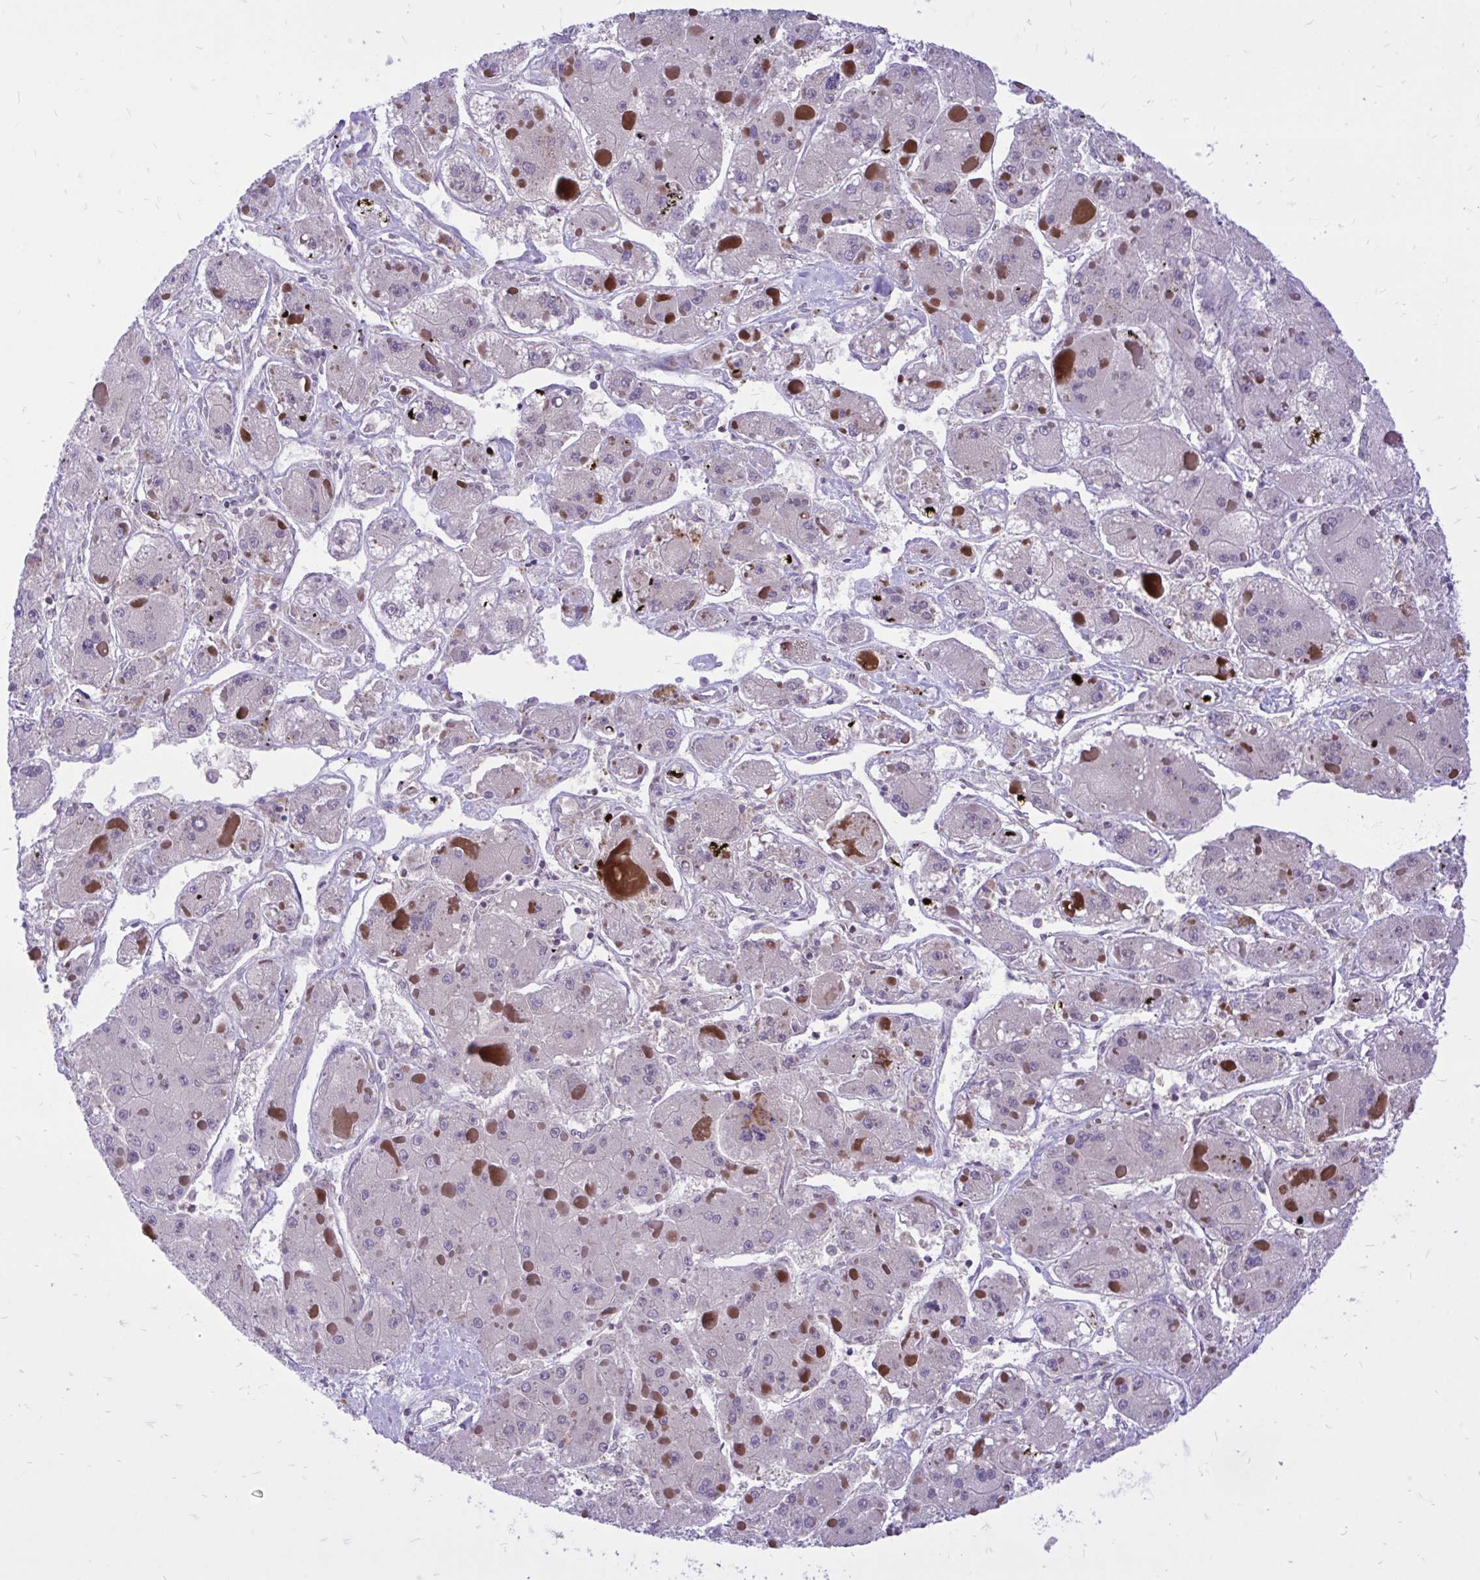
{"staining": {"intensity": "negative", "quantity": "none", "location": "none"}, "tissue": "liver cancer", "cell_type": "Tumor cells", "image_type": "cancer", "snomed": [{"axis": "morphology", "description": "Carcinoma, Hepatocellular, NOS"}, {"axis": "topography", "description": "Liver"}], "caption": "This is an immunohistochemistry micrograph of hepatocellular carcinoma (liver). There is no staining in tumor cells.", "gene": "CXCL8", "patient": {"sex": "female", "age": 73}}